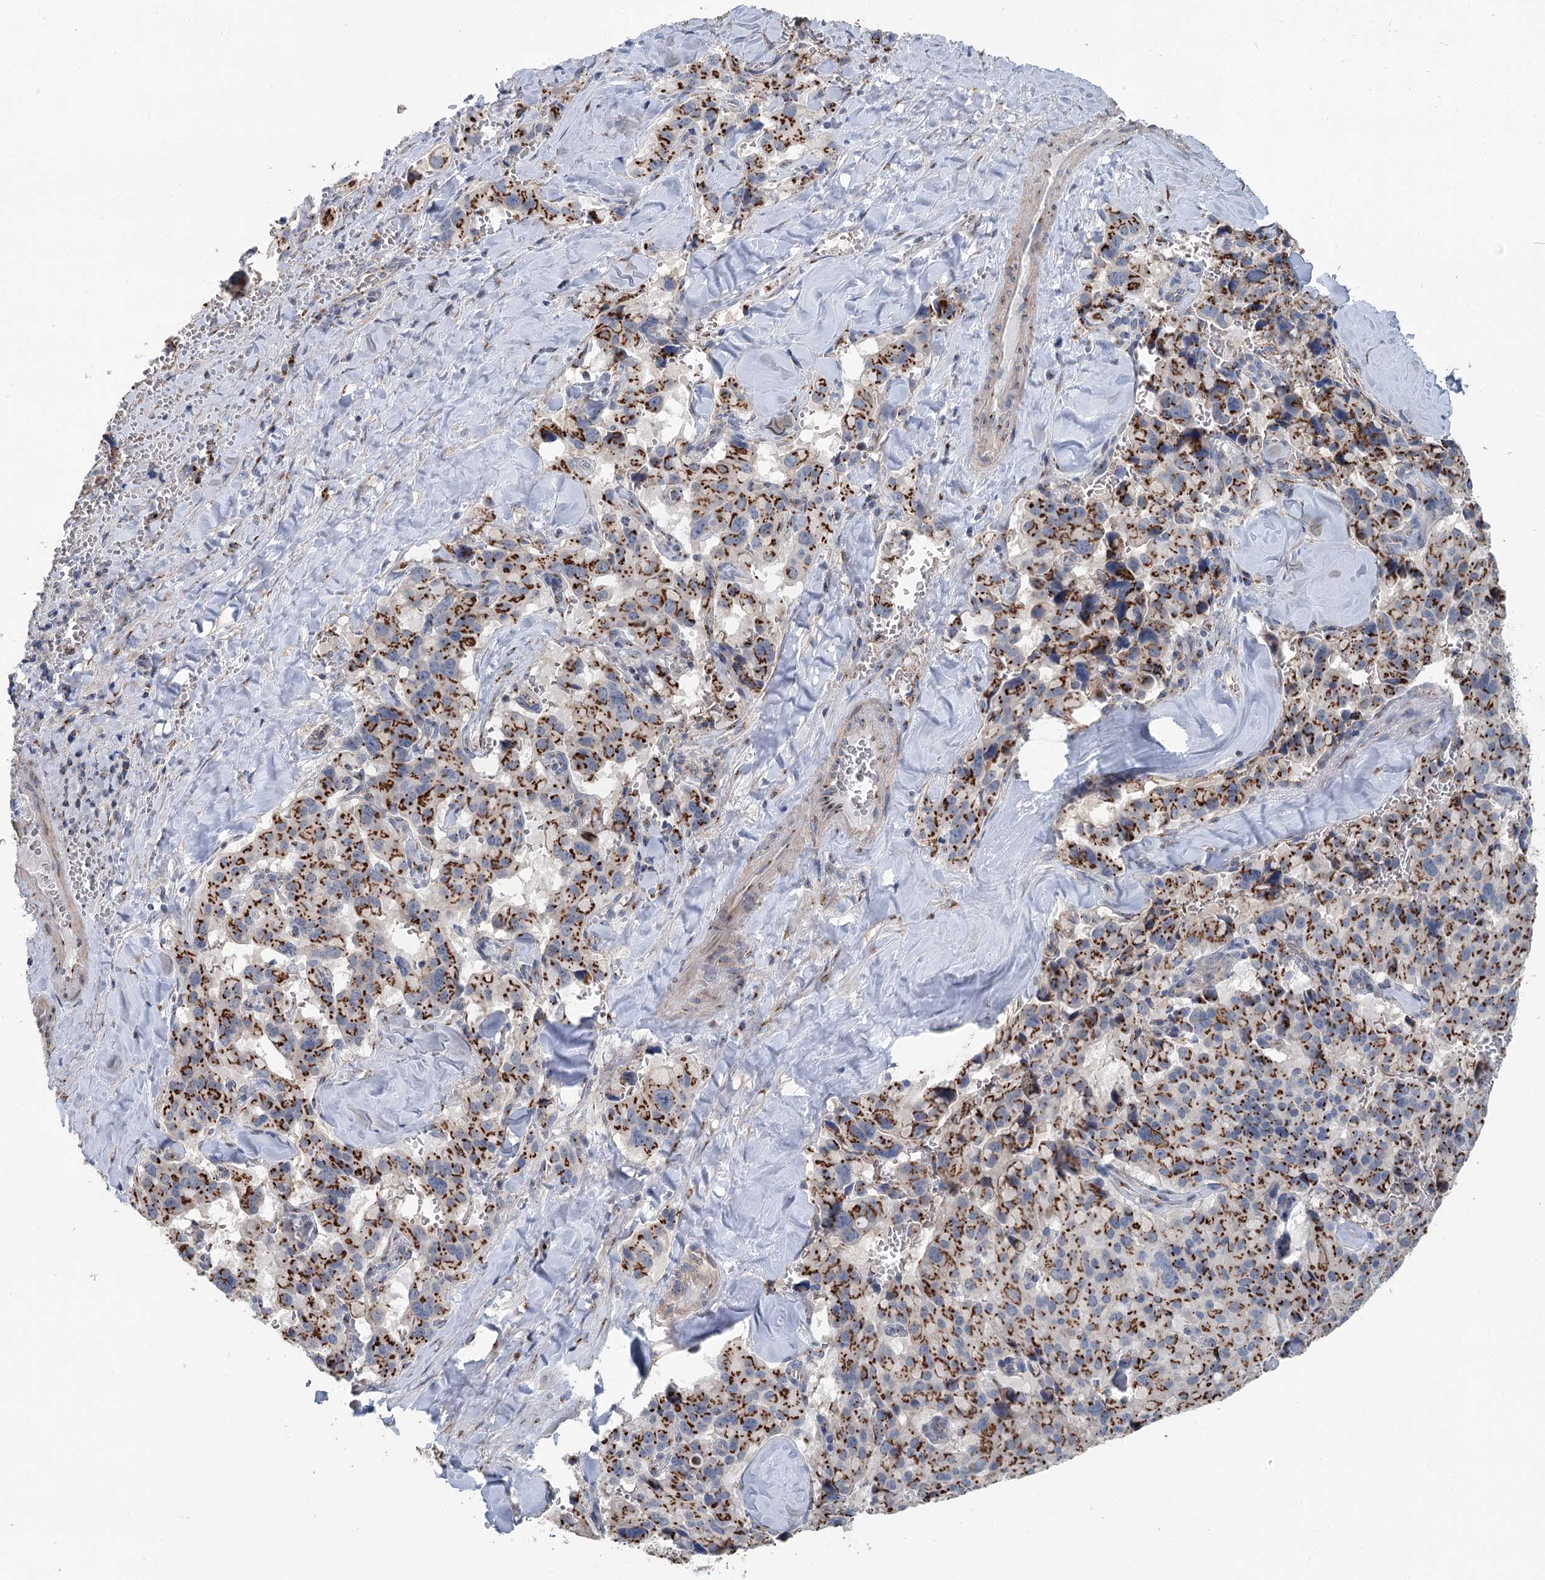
{"staining": {"intensity": "strong", "quantity": "25%-75%", "location": "cytoplasmic/membranous"}, "tissue": "pancreatic cancer", "cell_type": "Tumor cells", "image_type": "cancer", "snomed": [{"axis": "morphology", "description": "Adenocarcinoma, NOS"}, {"axis": "topography", "description": "Pancreas"}], "caption": "A photomicrograph of human pancreatic cancer (adenocarcinoma) stained for a protein exhibits strong cytoplasmic/membranous brown staining in tumor cells.", "gene": "ITIH5", "patient": {"sex": "male", "age": 65}}